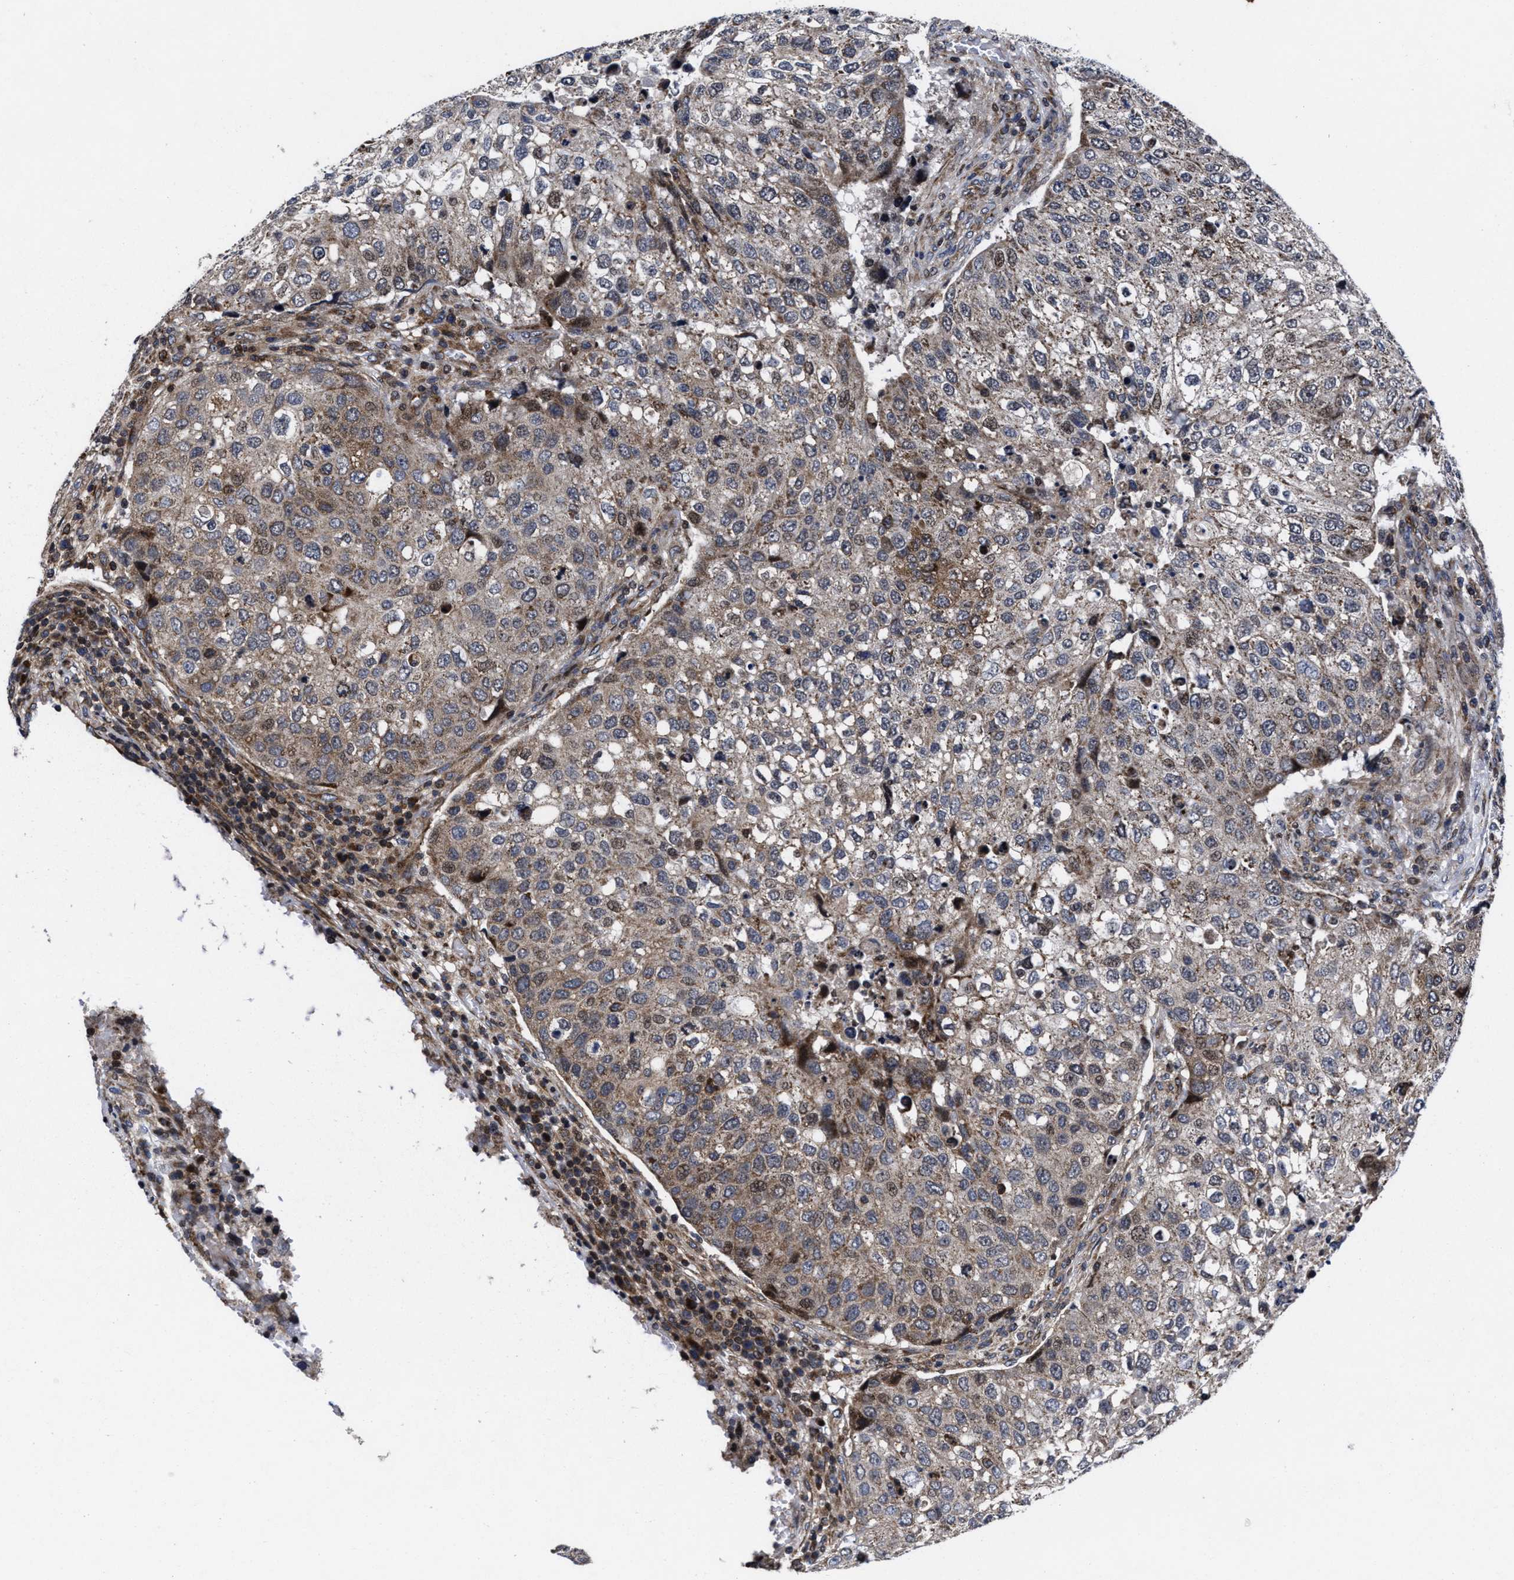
{"staining": {"intensity": "weak", "quantity": ">75%", "location": "cytoplasmic/membranous"}, "tissue": "urothelial cancer", "cell_type": "Tumor cells", "image_type": "cancer", "snomed": [{"axis": "morphology", "description": "Urothelial carcinoma, High grade"}, {"axis": "topography", "description": "Lymph node"}, {"axis": "topography", "description": "Urinary bladder"}], "caption": "Approximately >75% of tumor cells in urothelial carcinoma (high-grade) display weak cytoplasmic/membranous protein positivity as visualized by brown immunohistochemical staining.", "gene": "MRPL50", "patient": {"sex": "male", "age": 51}}